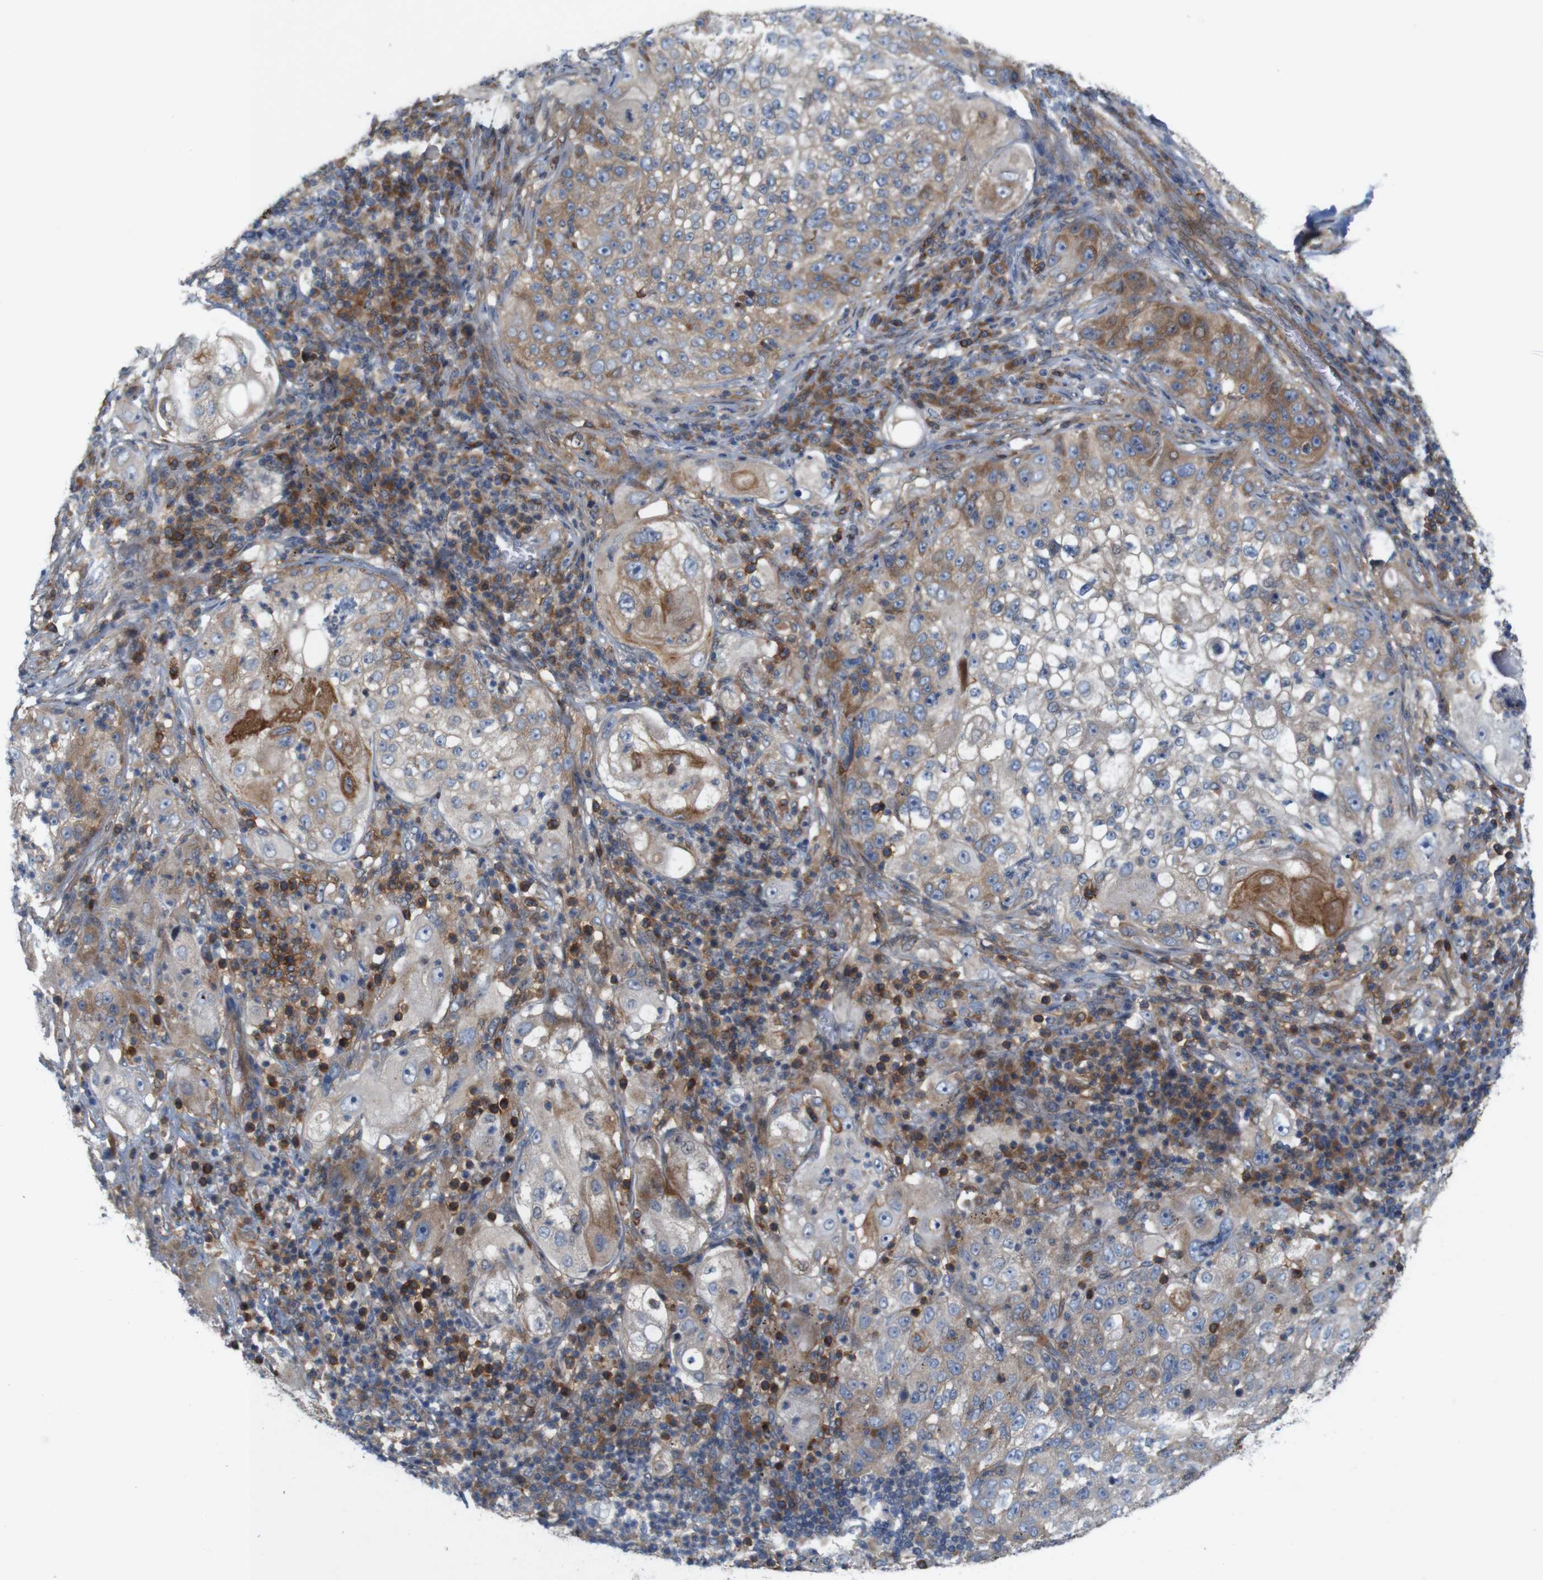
{"staining": {"intensity": "moderate", "quantity": "<25%", "location": "cytoplasmic/membranous"}, "tissue": "lung cancer", "cell_type": "Tumor cells", "image_type": "cancer", "snomed": [{"axis": "morphology", "description": "Inflammation, NOS"}, {"axis": "morphology", "description": "Squamous cell carcinoma, NOS"}, {"axis": "topography", "description": "Lymph node"}, {"axis": "topography", "description": "Soft tissue"}, {"axis": "topography", "description": "Lung"}], "caption": "Protein analysis of lung cancer tissue displays moderate cytoplasmic/membranous staining in about <25% of tumor cells. The staining was performed using DAB (3,3'-diaminobenzidine), with brown indicating positive protein expression. Nuclei are stained blue with hematoxylin.", "gene": "SIGLEC8", "patient": {"sex": "male", "age": 66}}